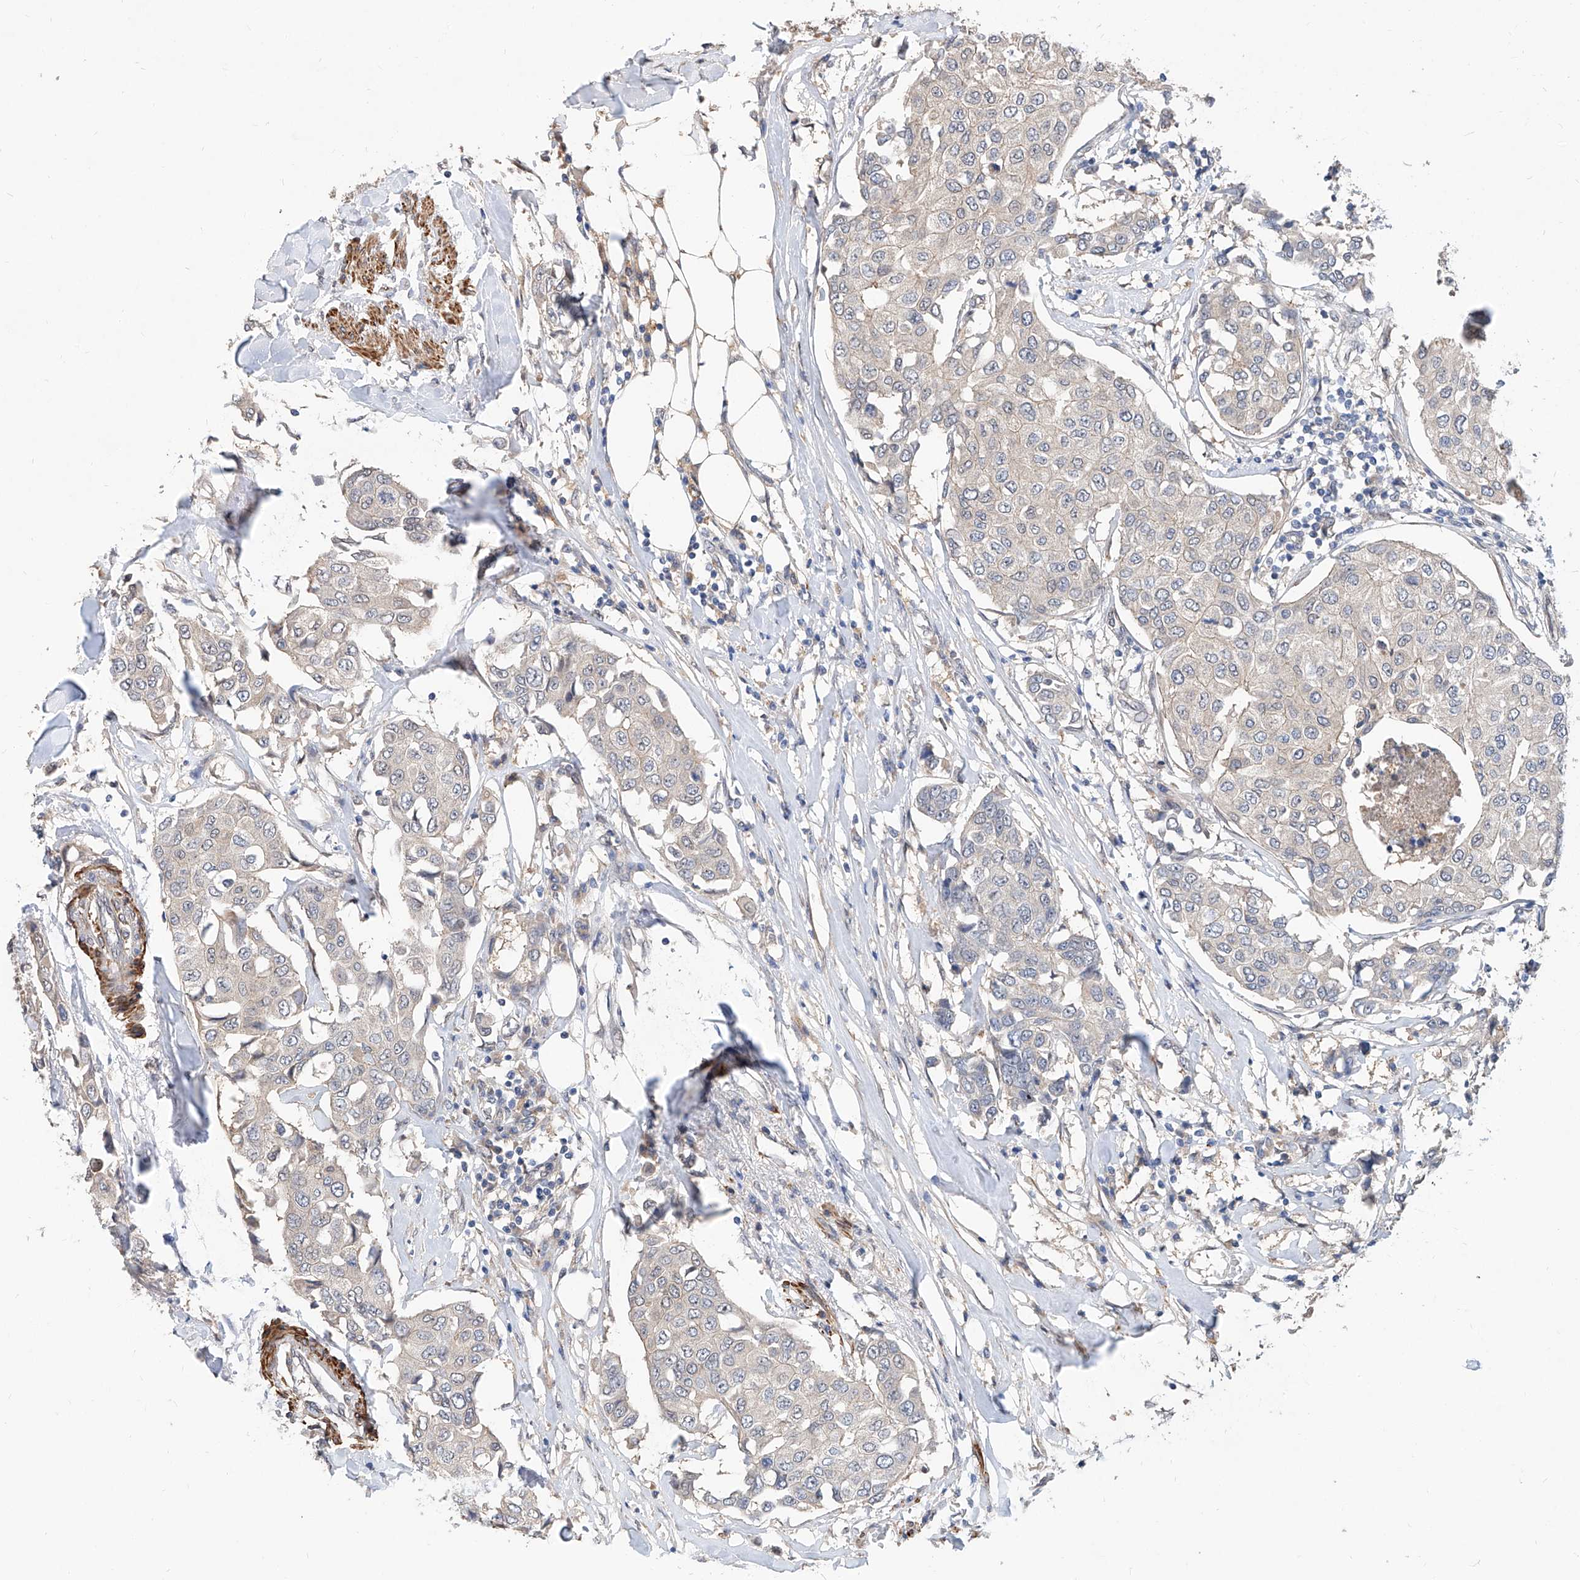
{"staining": {"intensity": "negative", "quantity": "none", "location": "none"}, "tissue": "breast cancer", "cell_type": "Tumor cells", "image_type": "cancer", "snomed": [{"axis": "morphology", "description": "Duct carcinoma"}, {"axis": "topography", "description": "Breast"}], "caption": "Immunohistochemistry (IHC) histopathology image of neoplastic tissue: human breast cancer (intraductal carcinoma) stained with DAB demonstrates no significant protein staining in tumor cells.", "gene": "MAGEE2", "patient": {"sex": "female", "age": 80}}